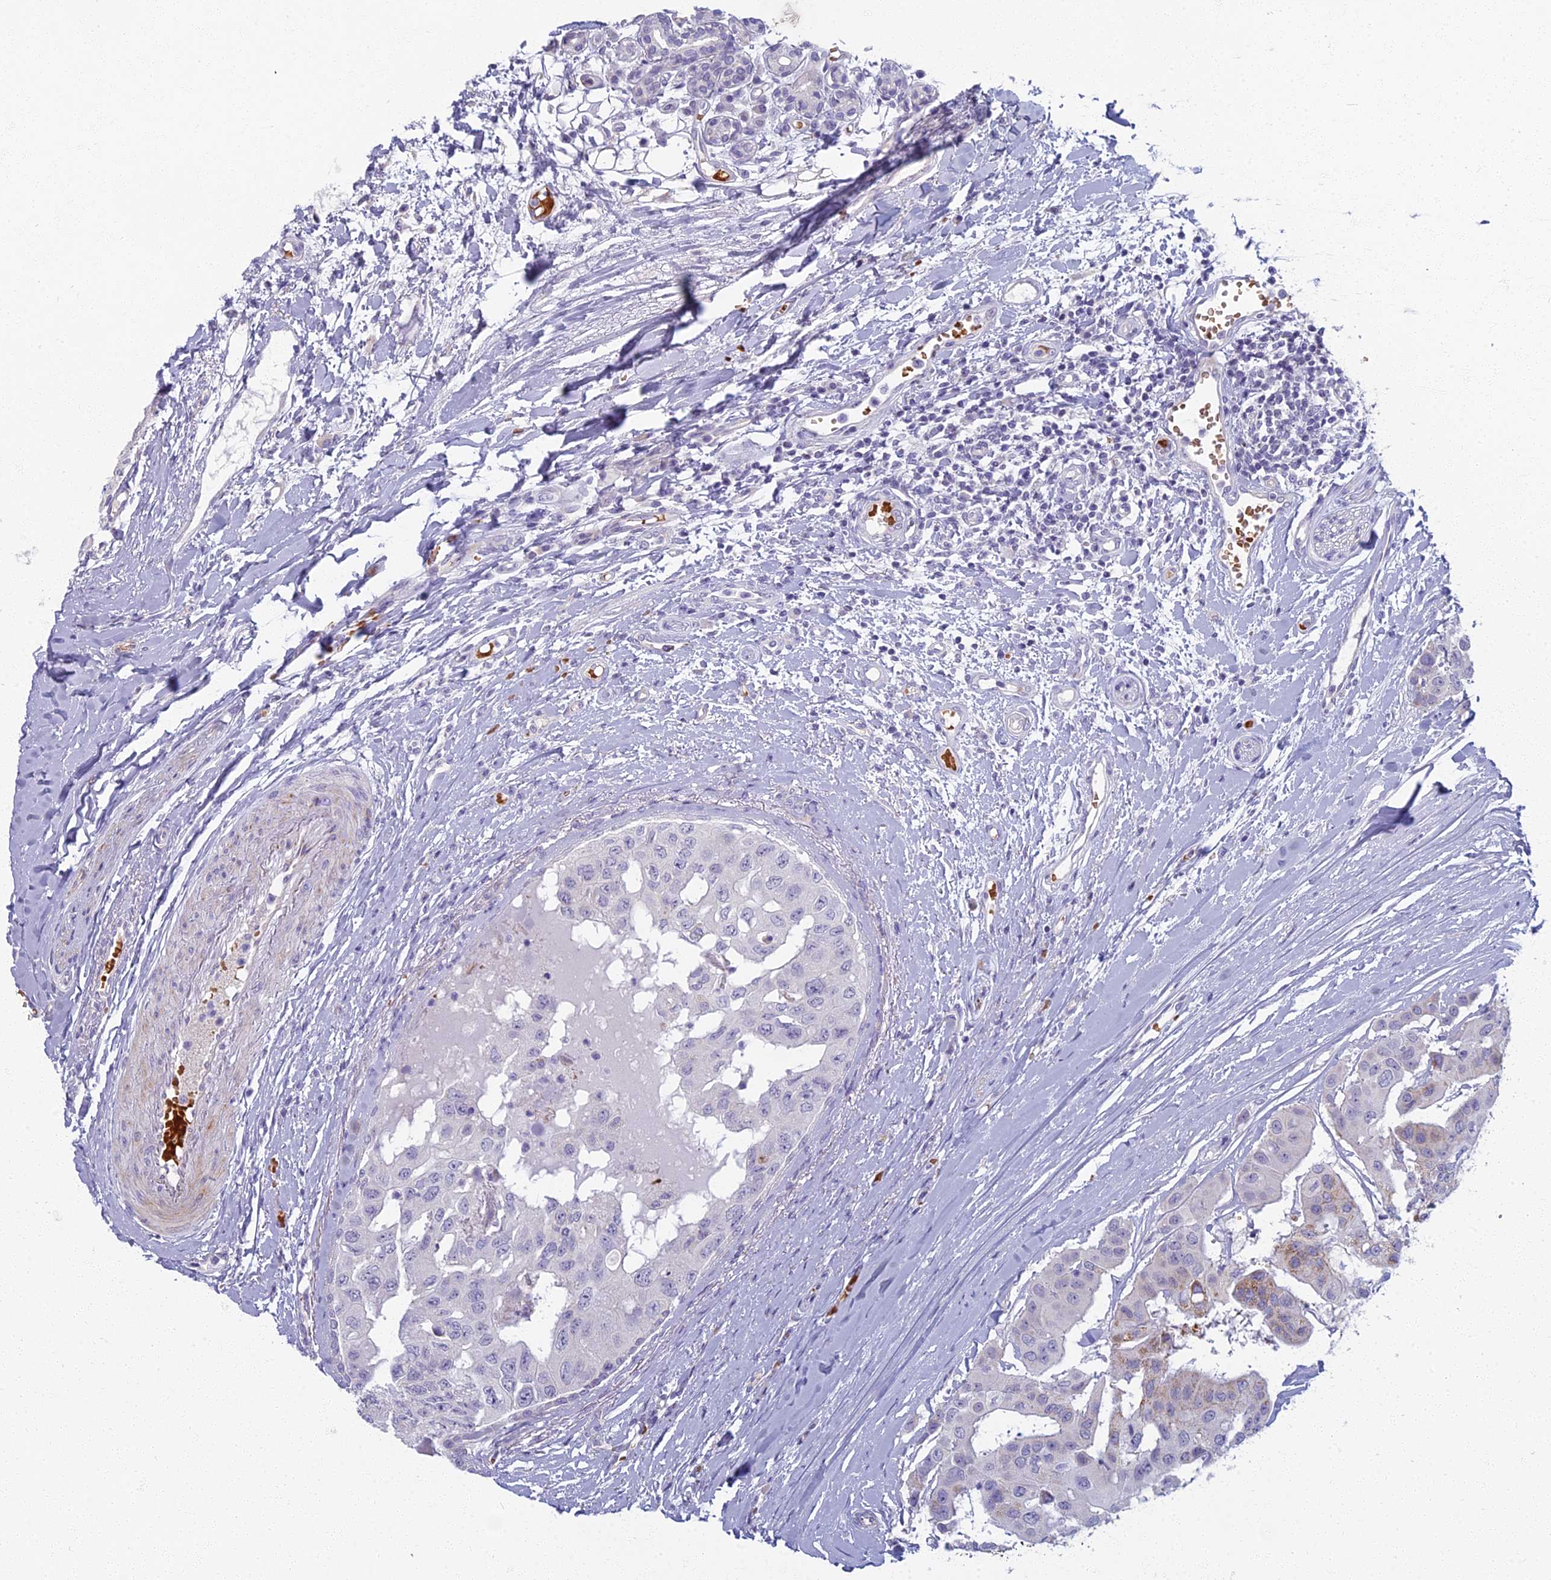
{"staining": {"intensity": "weak", "quantity": "<25%", "location": "cytoplasmic/membranous"}, "tissue": "head and neck cancer", "cell_type": "Tumor cells", "image_type": "cancer", "snomed": [{"axis": "morphology", "description": "Adenocarcinoma, NOS"}, {"axis": "morphology", "description": "Adenocarcinoma, metastatic, NOS"}, {"axis": "topography", "description": "Head-Neck"}], "caption": "Tumor cells show no significant staining in head and neck cancer (adenocarcinoma). (Brightfield microscopy of DAB immunohistochemistry (IHC) at high magnification).", "gene": "ARL15", "patient": {"sex": "male", "age": 75}}